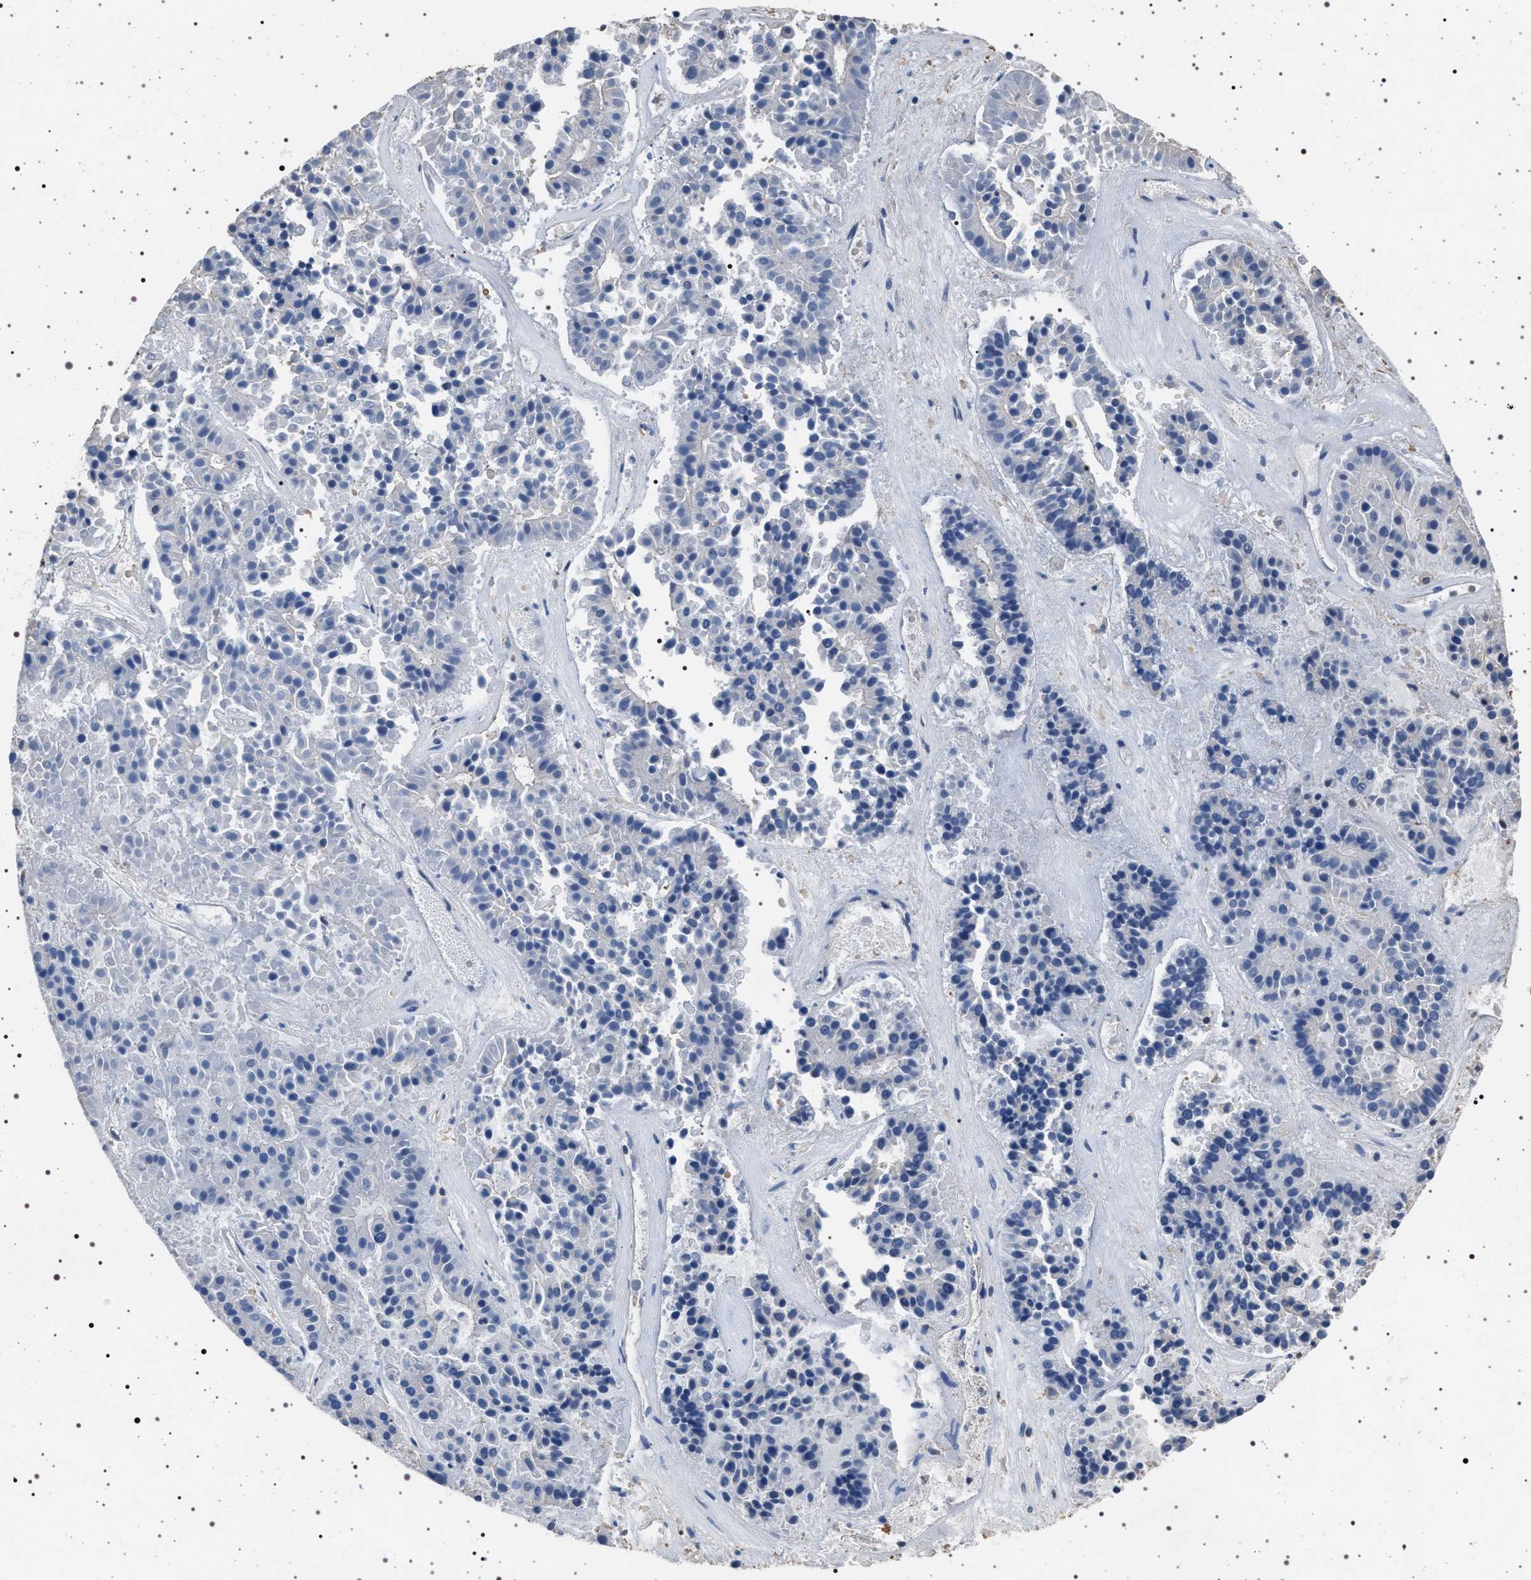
{"staining": {"intensity": "negative", "quantity": "none", "location": "none"}, "tissue": "pancreatic cancer", "cell_type": "Tumor cells", "image_type": "cancer", "snomed": [{"axis": "morphology", "description": "Adenocarcinoma, NOS"}, {"axis": "topography", "description": "Pancreas"}], "caption": "Adenocarcinoma (pancreatic) was stained to show a protein in brown. There is no significant positivity in tumor cells.", "gene": "SMAP2", "patient": {"sex": "male", "age": 50}}